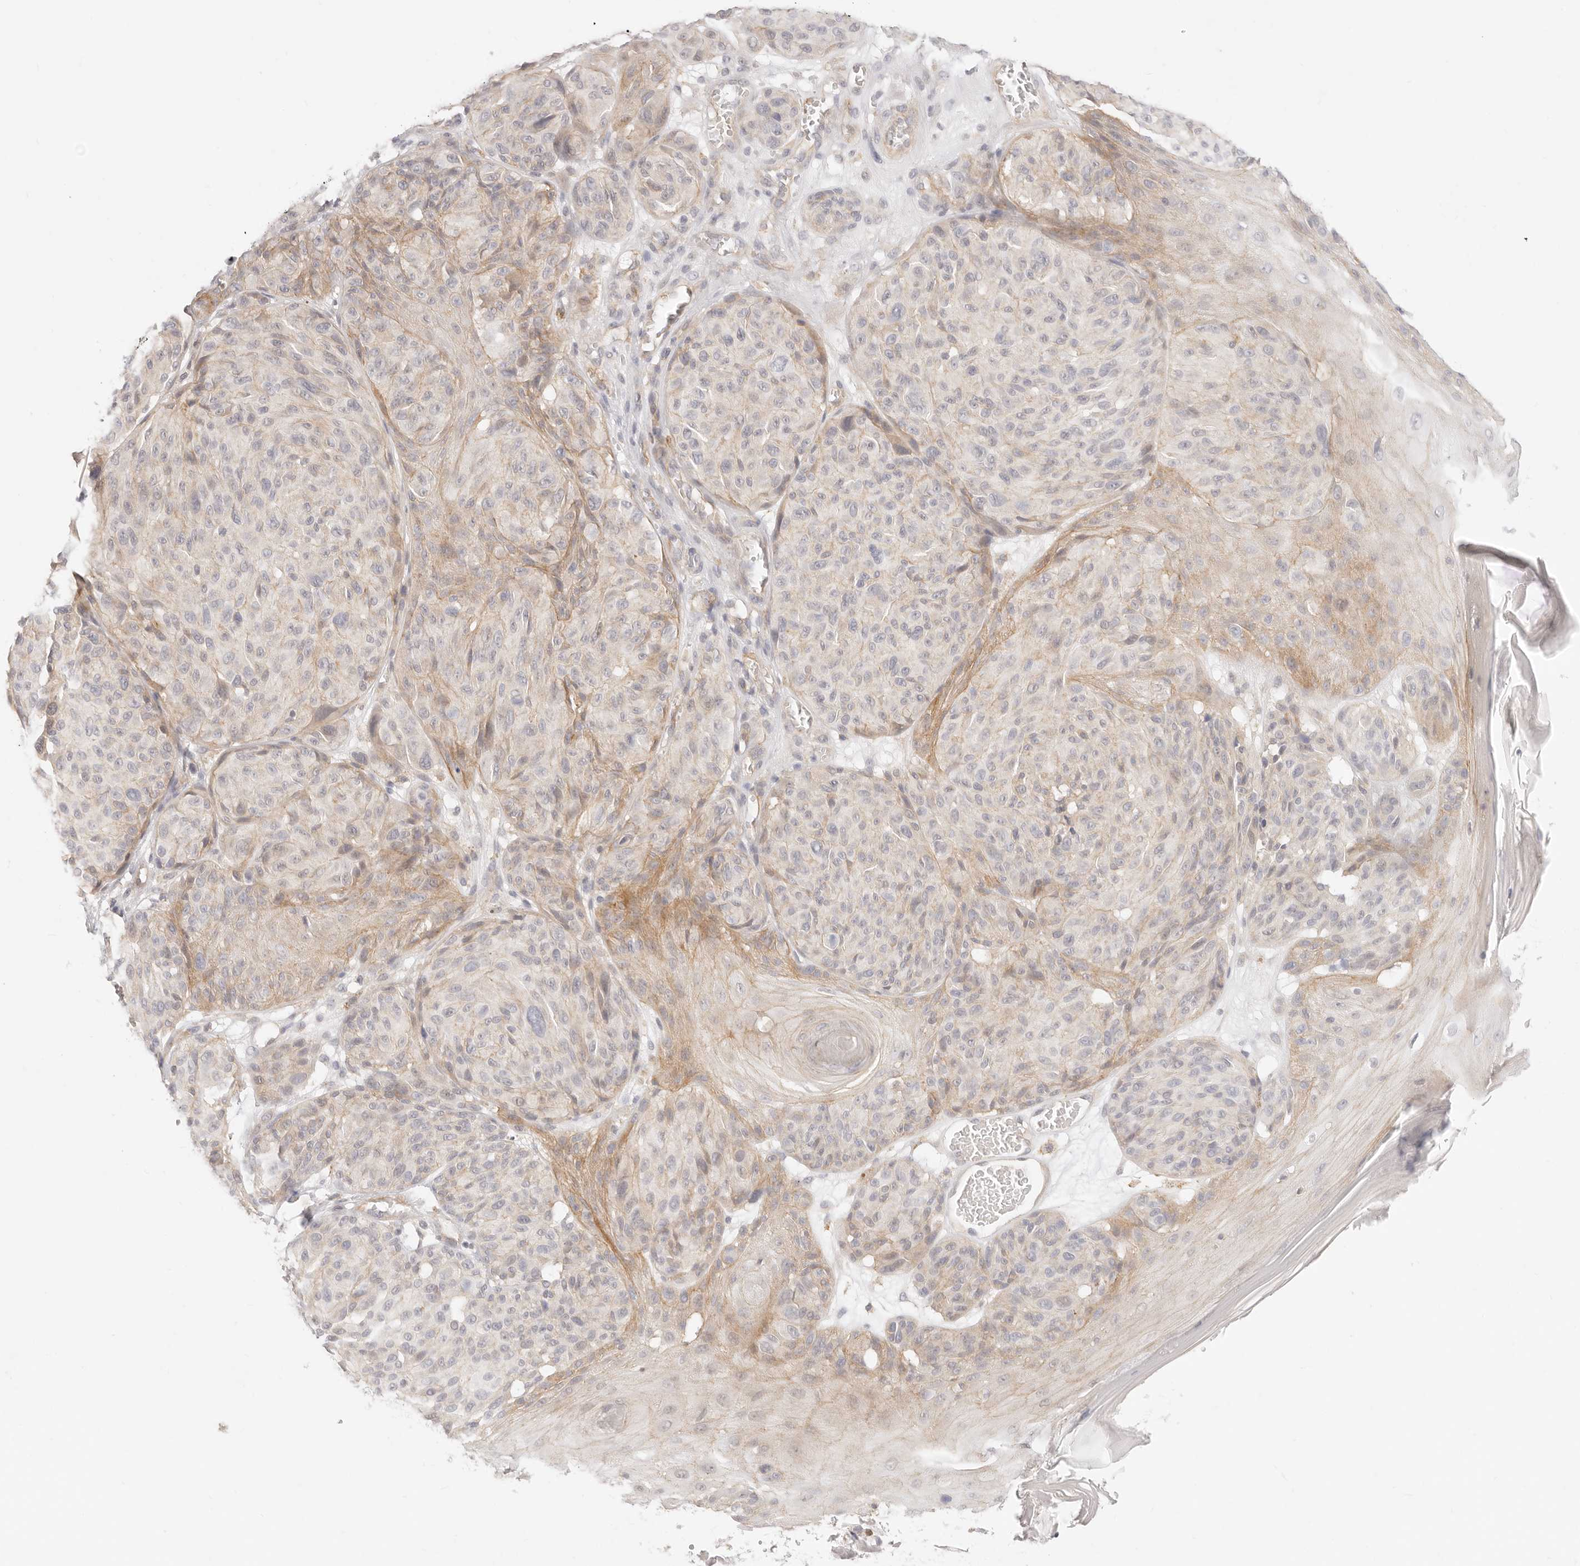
{"staining": {"intensity": "negative", "quantity": "none", "location": "none"}, "tissue": "melanoma", "cell_type": "Tumor cells", "image_type": "cancer", "snomed": [{"axis": "morphology", "description": "Malignant melanoma, NOS"}, {"axis": "topography", "description": "Skin"}], "caption": "A high-resolution image shows immunohistochemistry staining of malignant melanoma, which demonstrates no significant staining in tumor cells.", "gene": "UBXN10", "patient": {"sex": "male", "age": 83}}